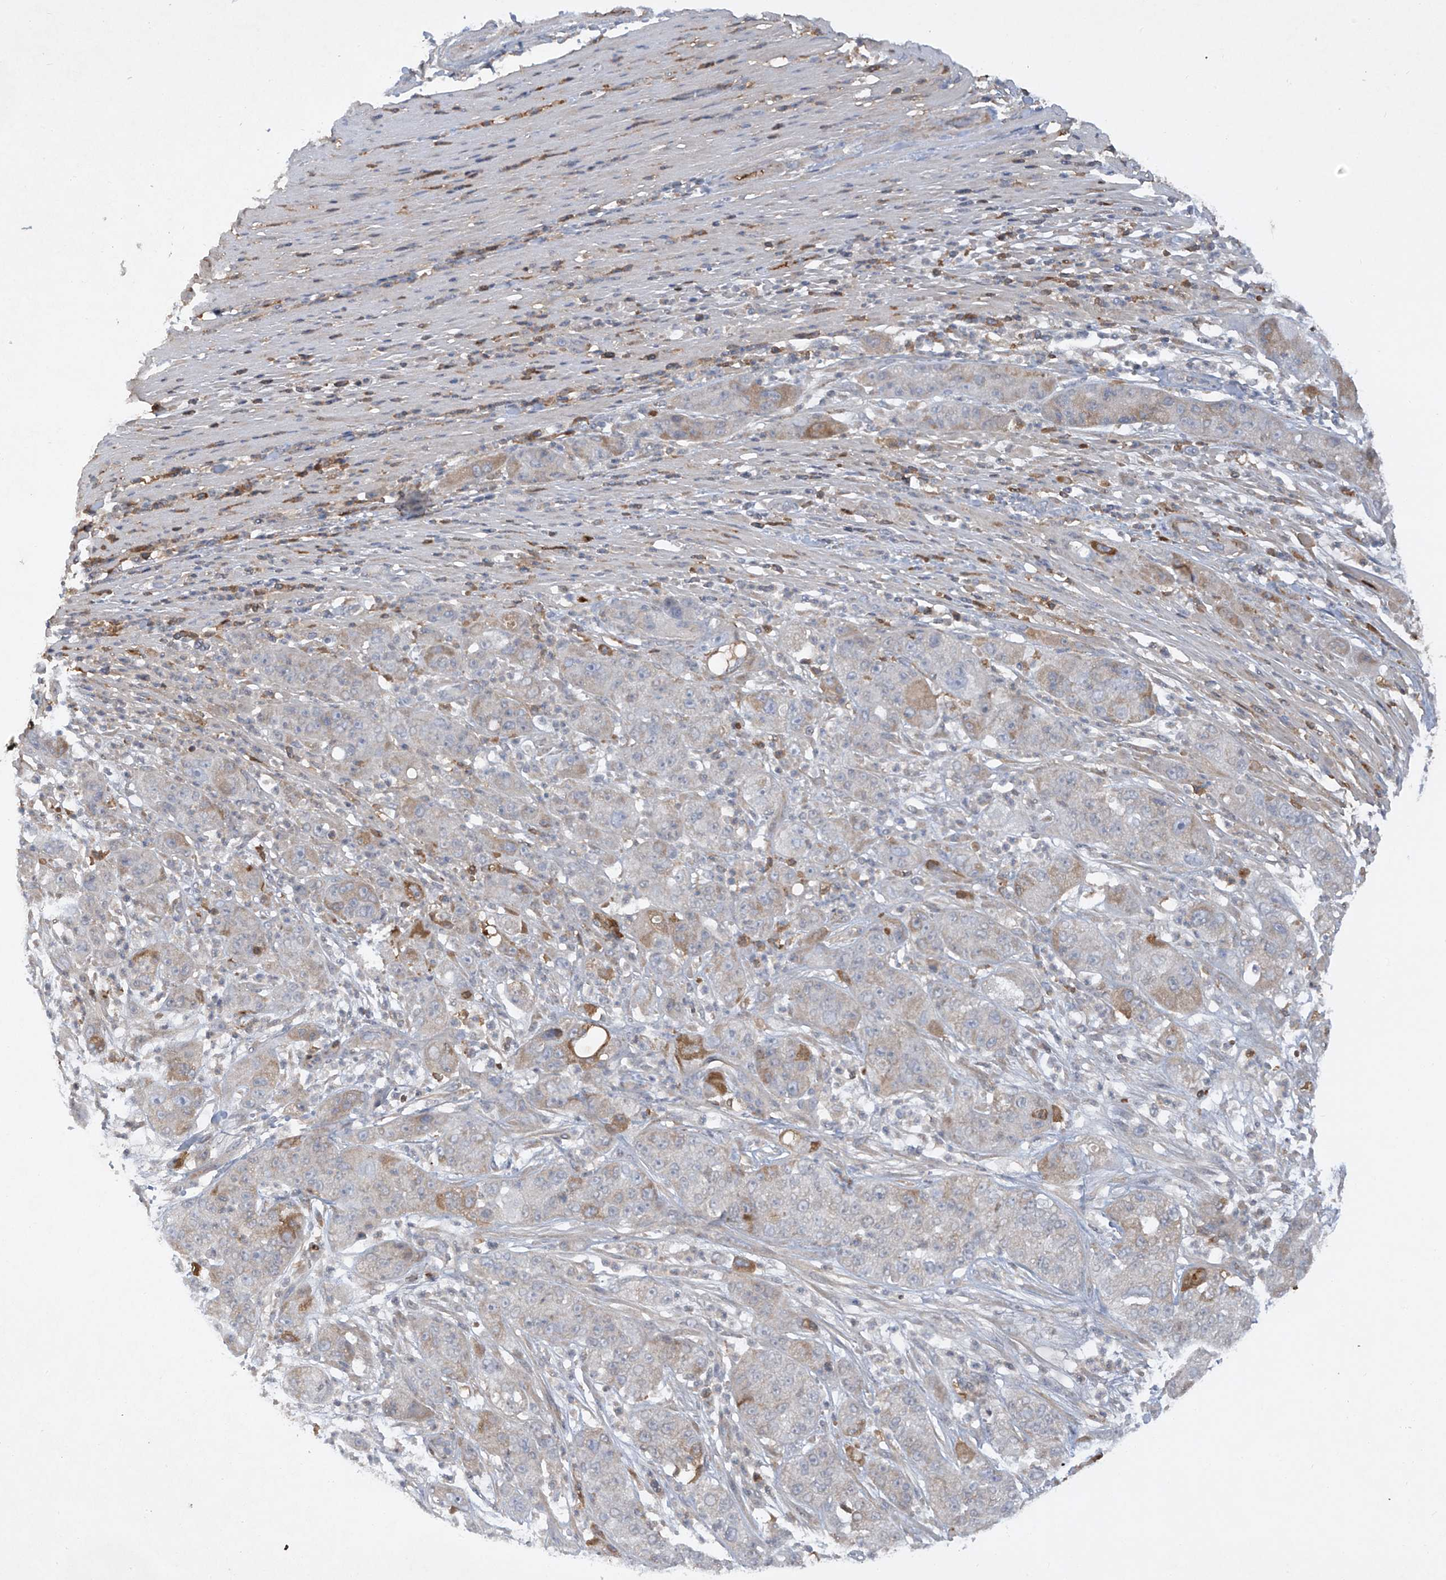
{"staining": {"intensity": "weak", "quantity": "<25%", "location": "cytoplasmic/membranous"}, "tissue": "pancreatic cancer", "cell_type": "Tumor cells", "image_type": "cancer", "snomed": [{"axis": "morphology", "description": "Adenocarcinoma, NOS"}, {"axis": "topography", "description": "Pancreas"}], "caption": "Photomicrograph shows no significant protein staining in tumor cells of pancreatic cancer (adenocarcinoma).", "gene": "HAS3", "patient": {"sex": "female", "age": 78}}